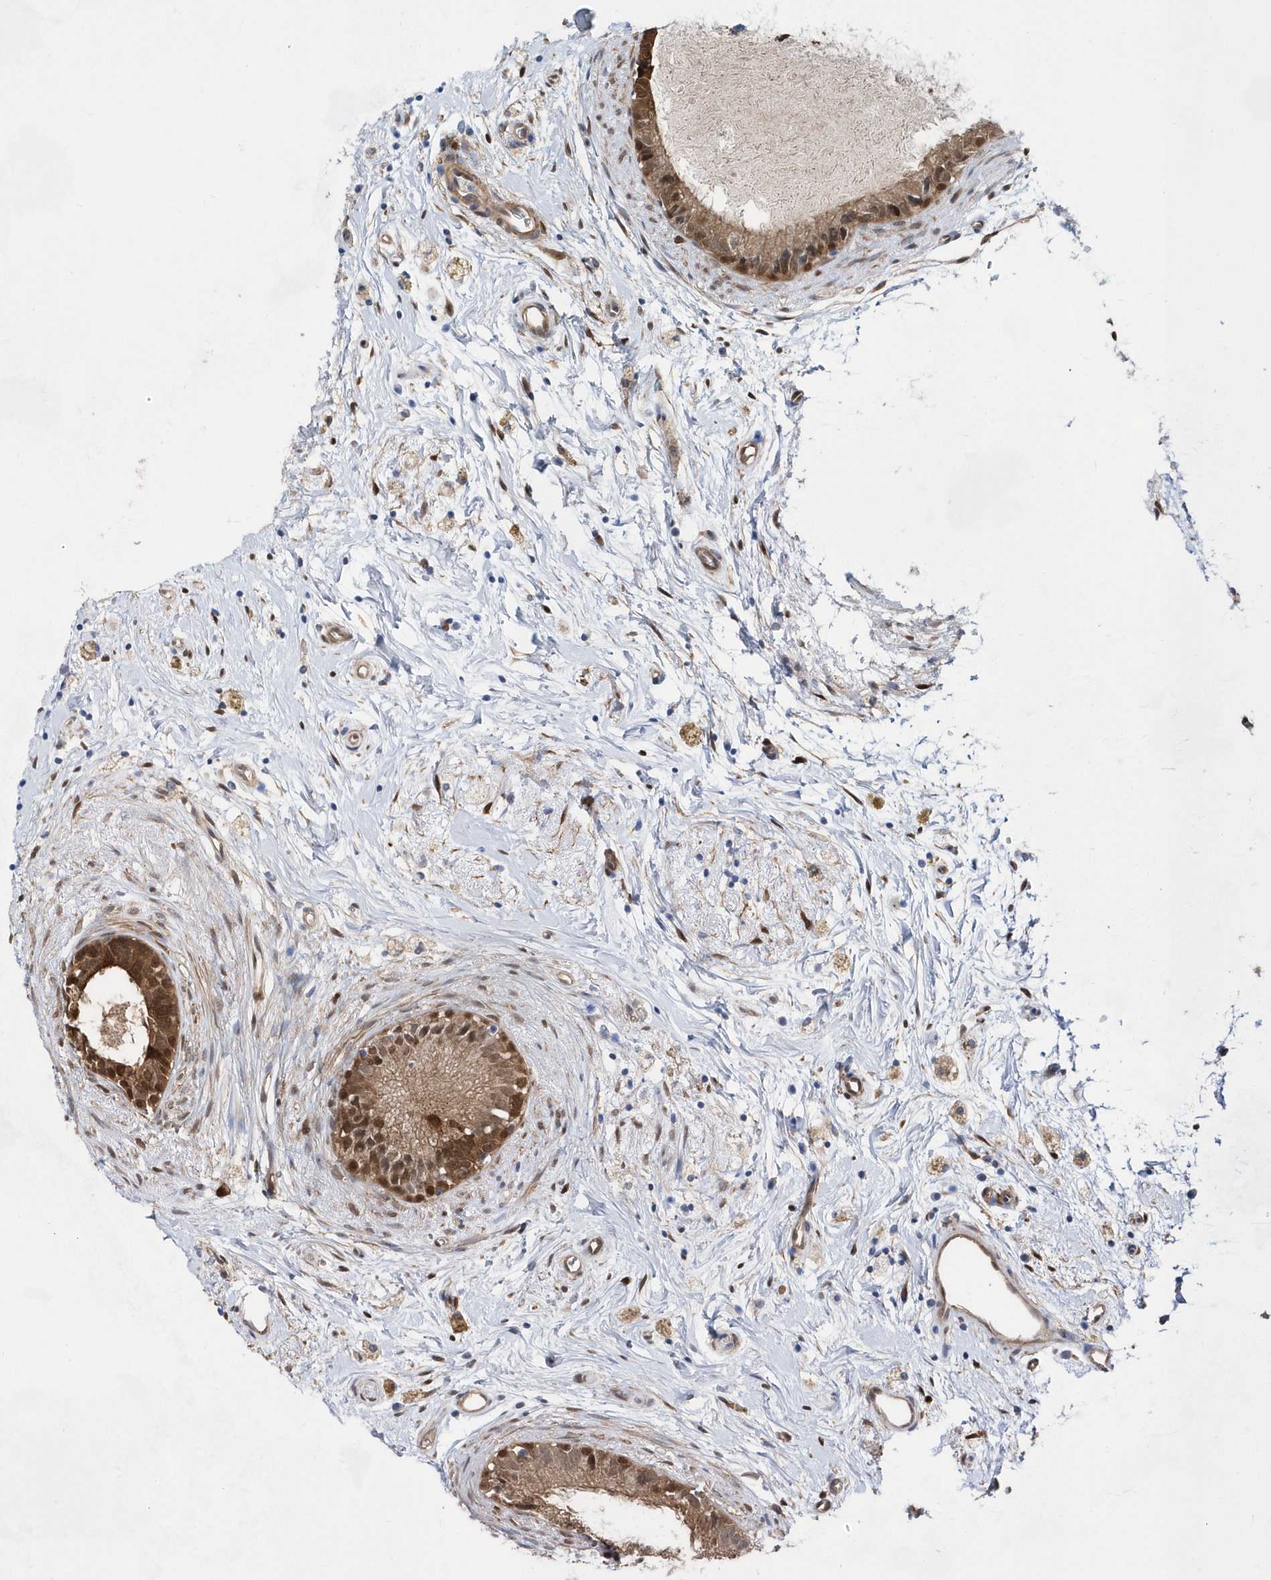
{"staining": {"intensity": "moderate", "quantity": ">75%", "location": "cytoplasmic/membranous,nuclear"}, "tissue": "epididymis", "cell_type": "Glandular cells", "image_type": "normal", "snomed": [{"axis": "morphology", "description": "Normal tissue, NOS"}, {"axis": "topography", "description": "Epididymis"}], "caption": "Moderate cytoplasmic/membranous,nuclear staining is appreciated in approximately >75% of glandular cells in normal epididymis.", "gene": "BDH2", "patient": {"sex": "male", "age": 80}}